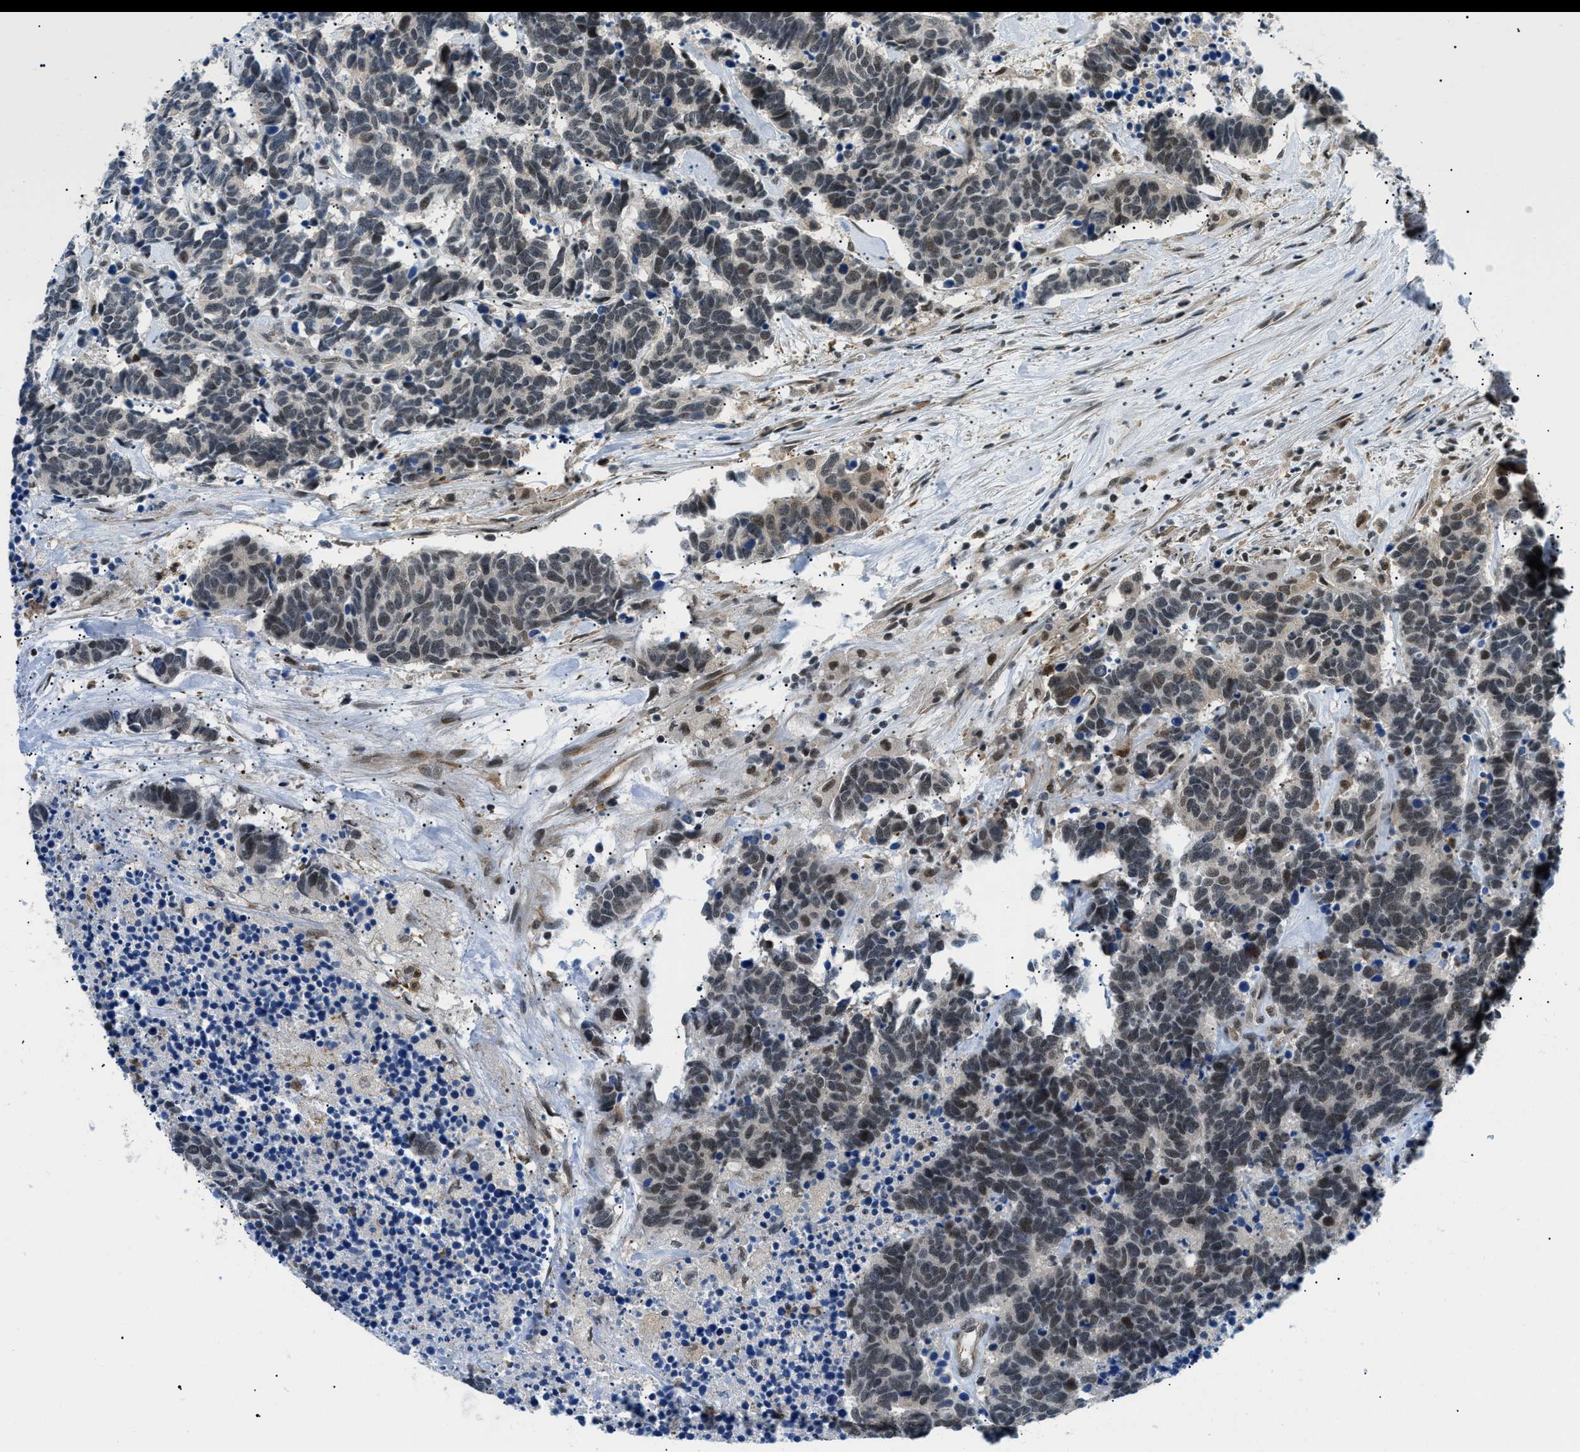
{"staining": {"intensity": "weak", "quantity": "25%-75%", "location": "nuclear"}, "tissue": "carcinoid", "cell_type": "Tumor cells", "image_type": "cancer", "snomed": [{"axis": "morphology", "description": "Carcinoma, NOS"}, {"axis": "morphology", "description": "Carcinoid, malignant, NOS"}, {"axis": "topography", "description": "Urinary bladder"}], "caption": "Human carcinoma stained with a protein marker reveals weak staining in tumor cells.", "gene": "RBM15", "patient": {"sex": "male", "age": 57}}